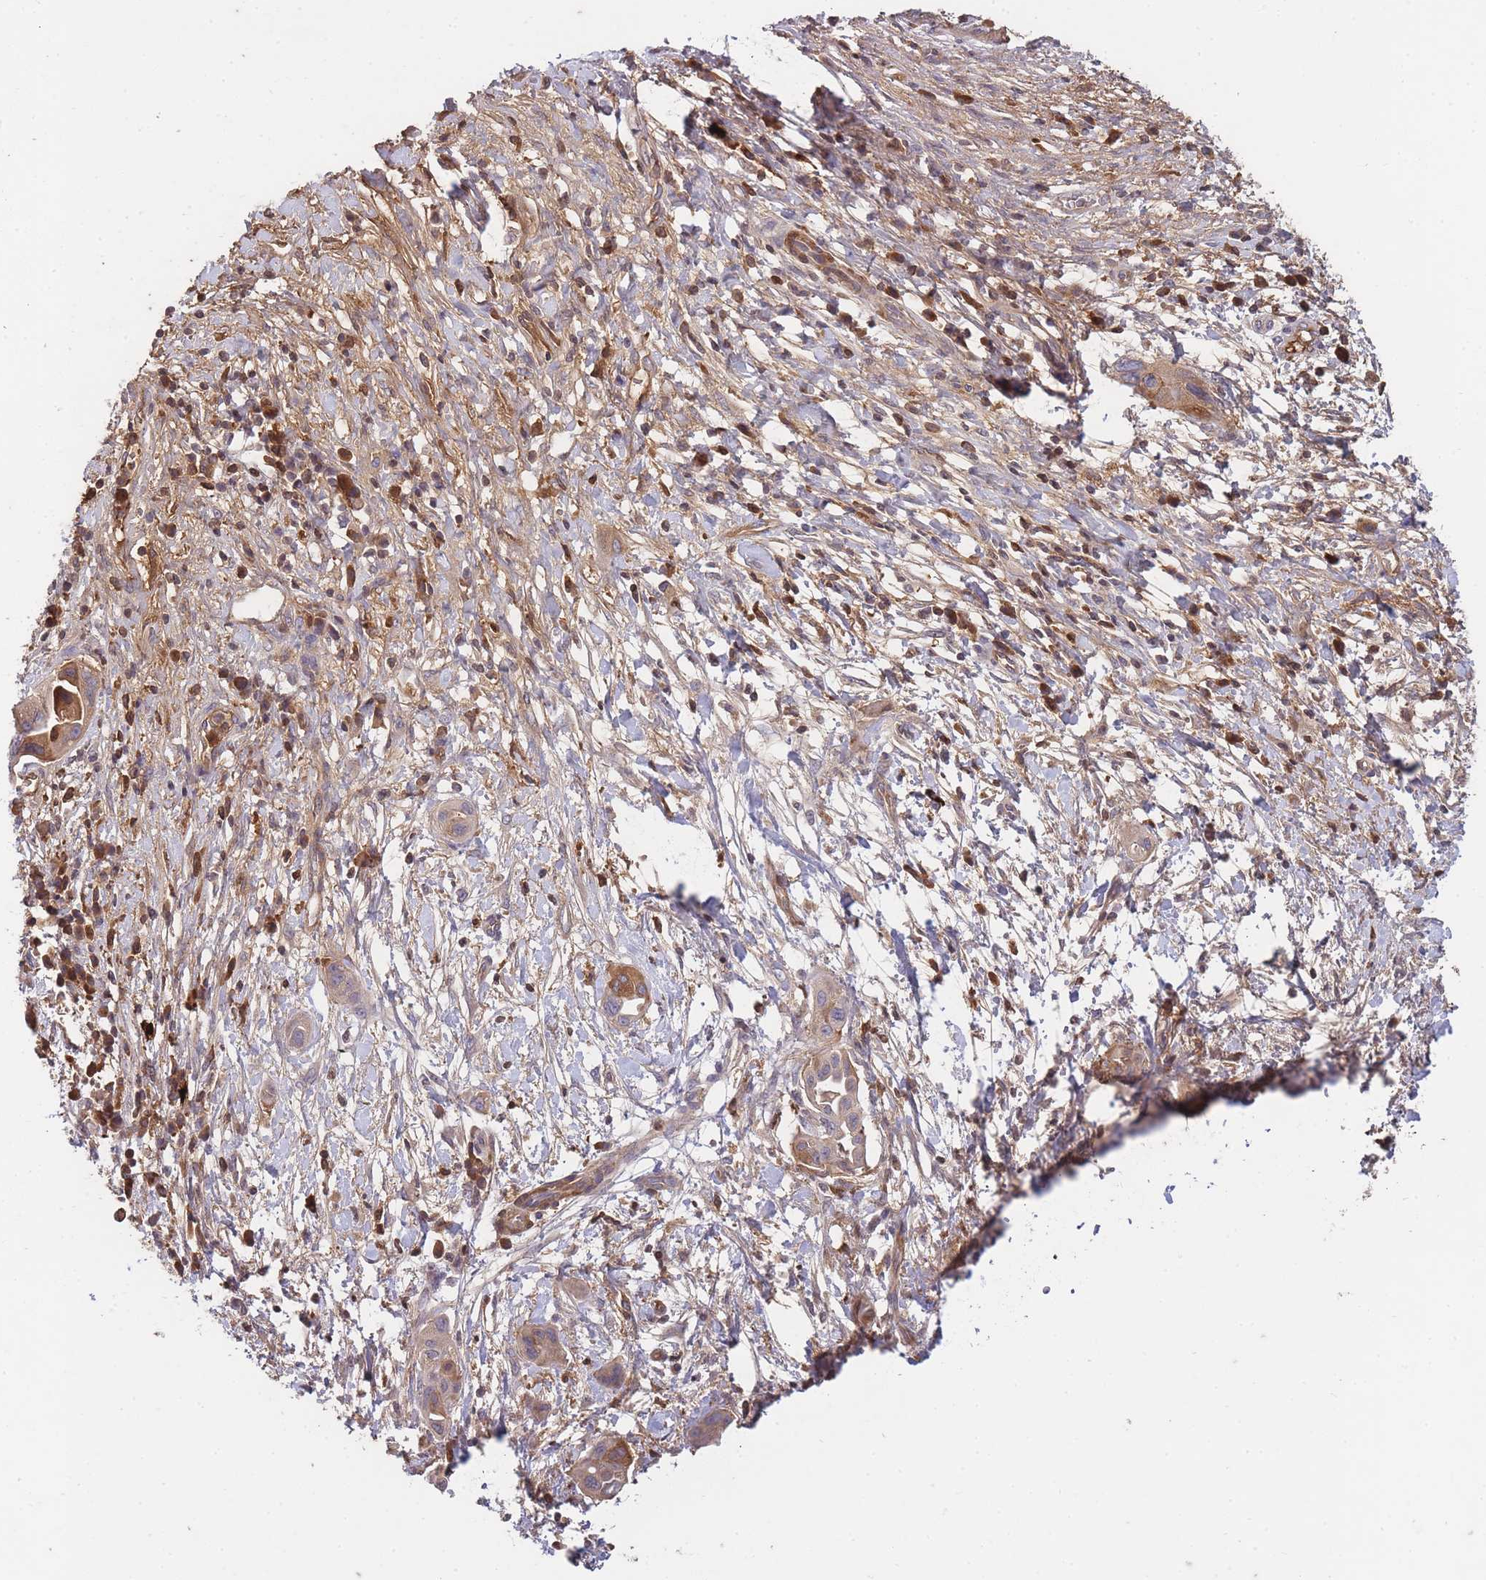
{"staining": {"intensity": "moderate", "quantity": "25%-75%", "location": "cytoplasmic/membranous"}, "tissue": "pancreatic cancer", "cell_type": "Tumor cells", "image_type": "cancer", "snomed": [{"axis": "morphology", "description": "Adenocarcinoma, NOS"}, {"axis": "topography", "description": "Pancreas"}], "caption": "Protein analysis of pancreatic cancer (adenocarcinoma) tissue shows moderate cytoplasmic/membranous expression in about 25%-75% of tumor cells. The protein is shown in brown color, while the nuclei are stained blue.", "gene": "RALGDS", "patient": {"sex": "male", "age": 68}}